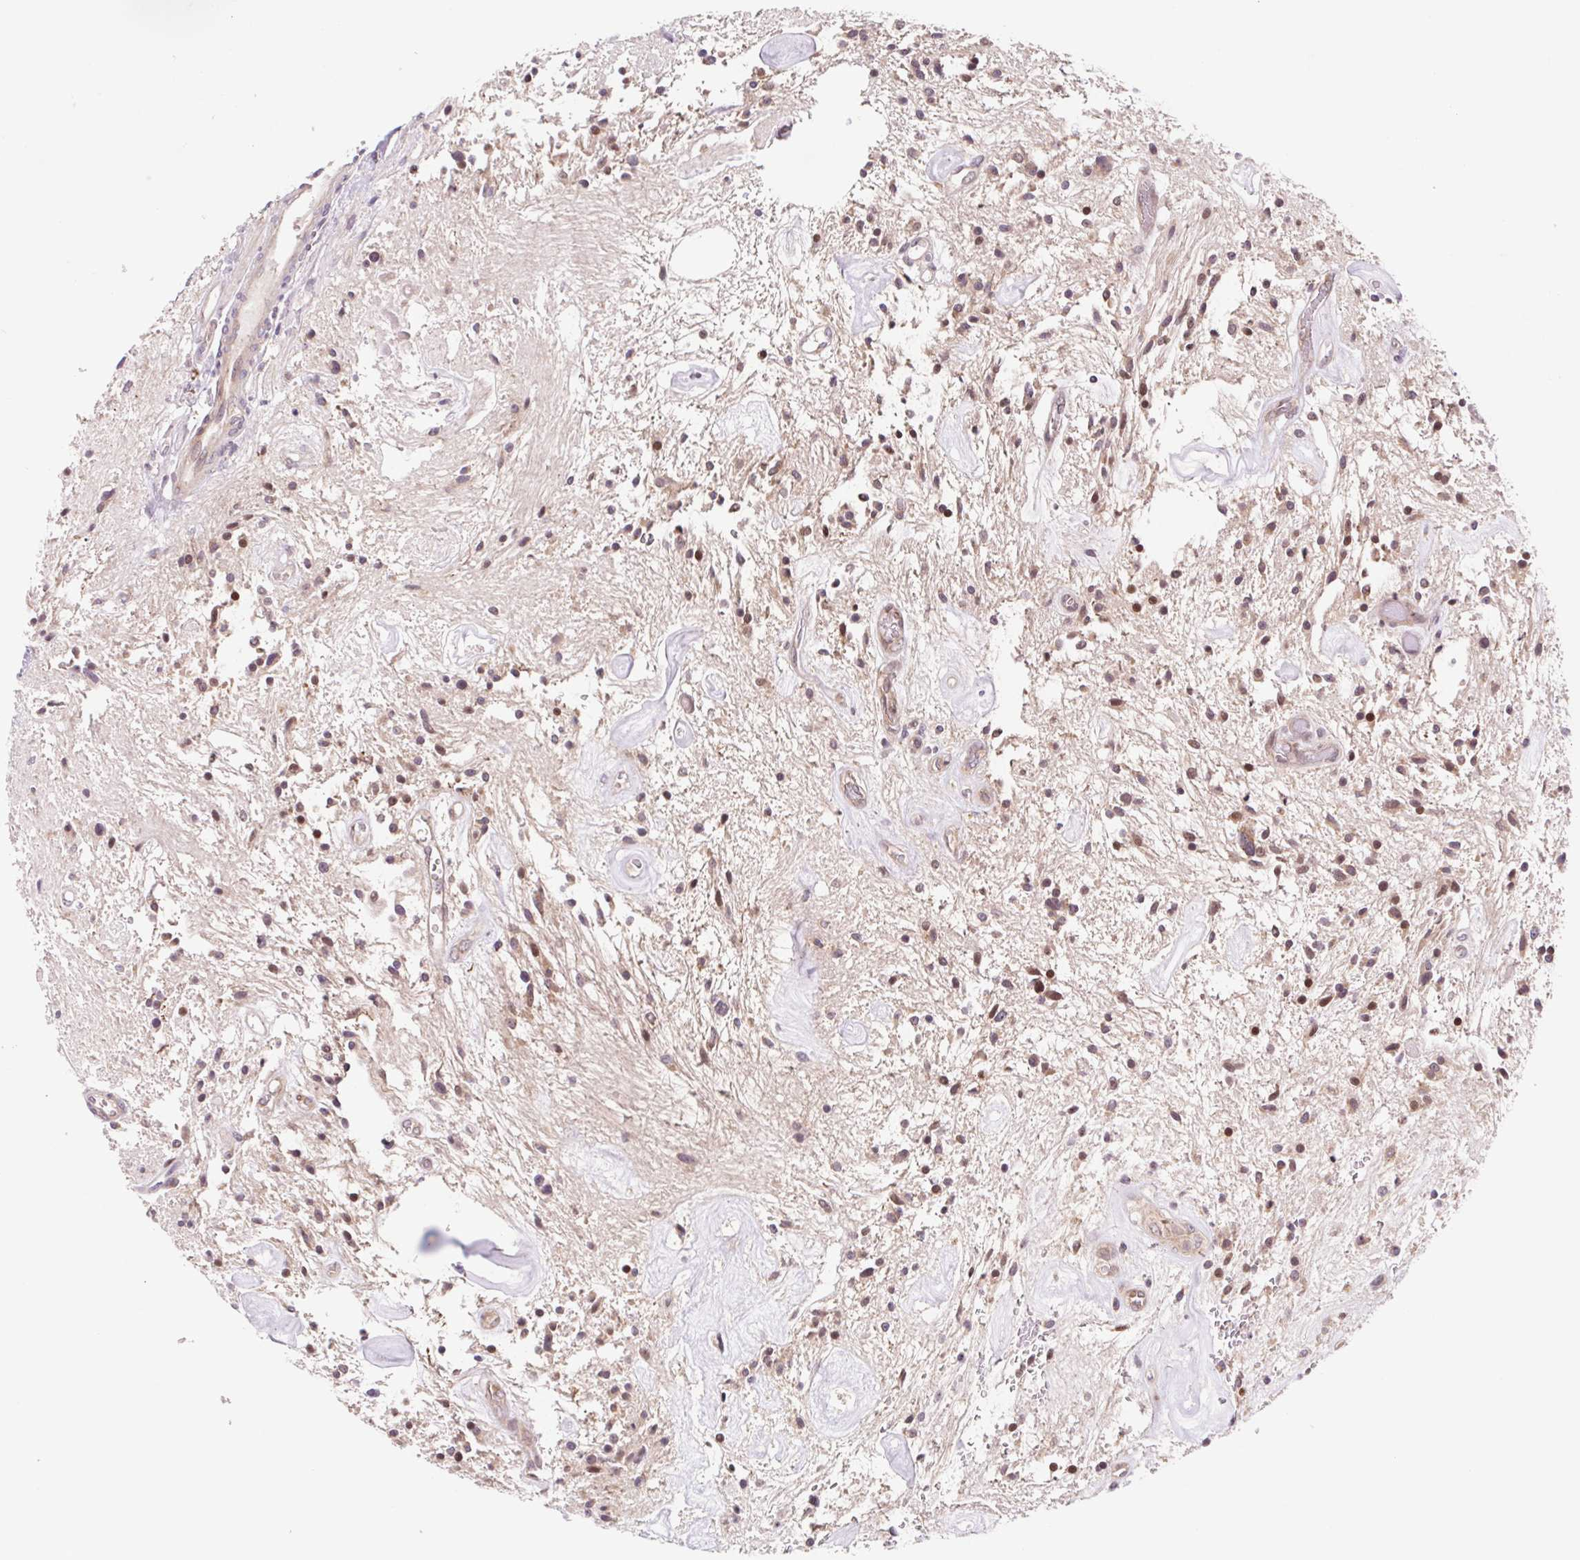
{"staining": {"intensity": "weak", "quantity": "25%-75%", "location": "nuclear"}, "tissue": "glioma", "cell_type": "Tumor cells", "image_type": "cancer", "snomed": [{"axis": "morphology", "description": "Glioma, malignant, Low grade"}, {"axis": "topography", "description": "Cerebellum"}], "caption": "About 25%-75% of tumor cells in human malignant glioma (low-grade) reveal weak nuclear protein expression as visualized by brown immunohistochemical staining.", "gene": "HFE", "patient": {"sex": "female", "age": 14}}